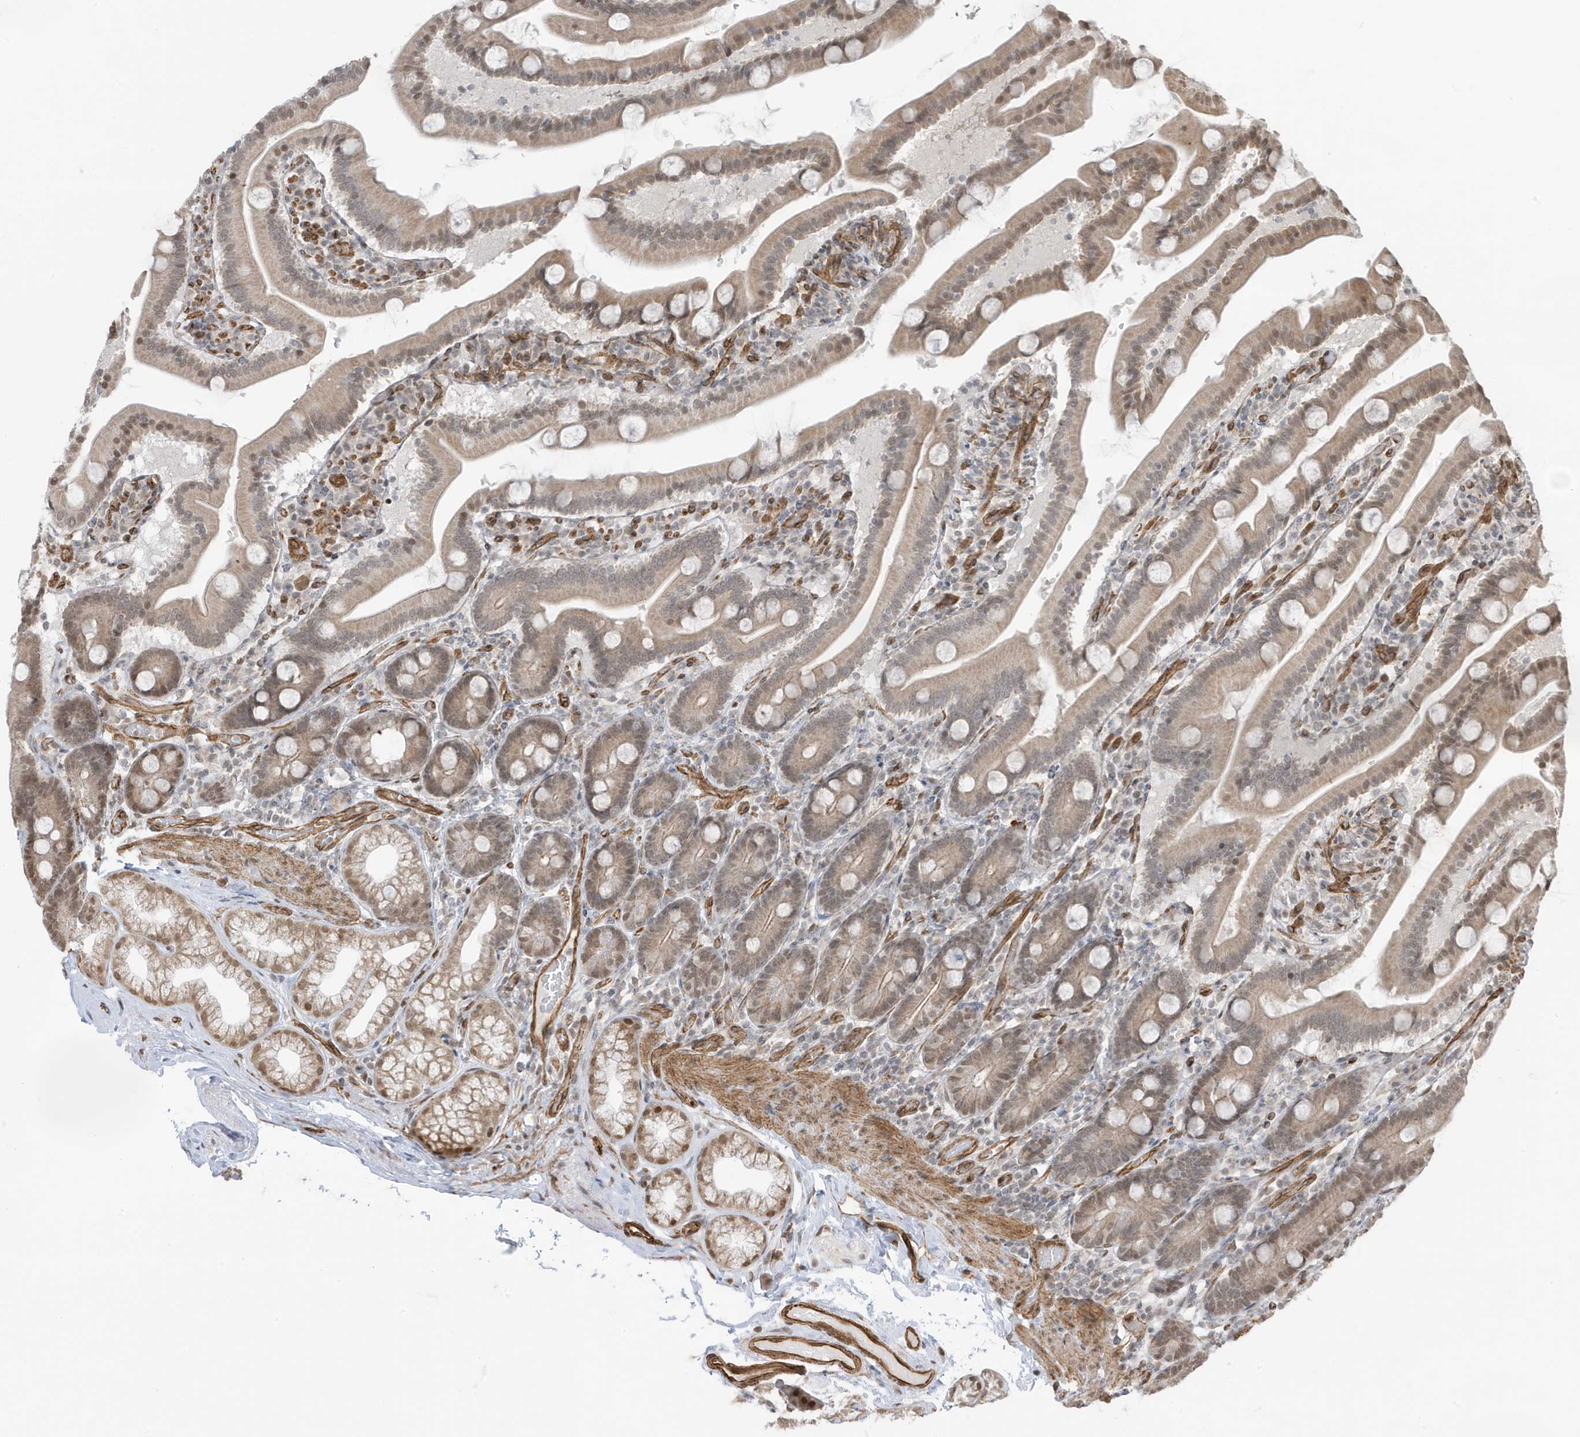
{"staining": {"intensity": "weak", "quantity": "25%-75%", "location": "cytoplasmic/membranous"}, "tissue": "duodenum", "cell_type": "Glandular cells", "image_type": "normal", "snomed": [{"axis": "morphology", "description": "Normal tissue, NOS"}, {"axis": "topography", "description": "Duodenum"}], "caption": "Protein expression analysis of unremarkable human duodenum reveals weak cytoplasmic/membranous positivity in about 25%-75% of glandular cells. (DAB IHC, brown staining for protein, blue staining for nuclei).", "gene": "CHCHD4", "patient": {"sex": "male", "age": 55}}